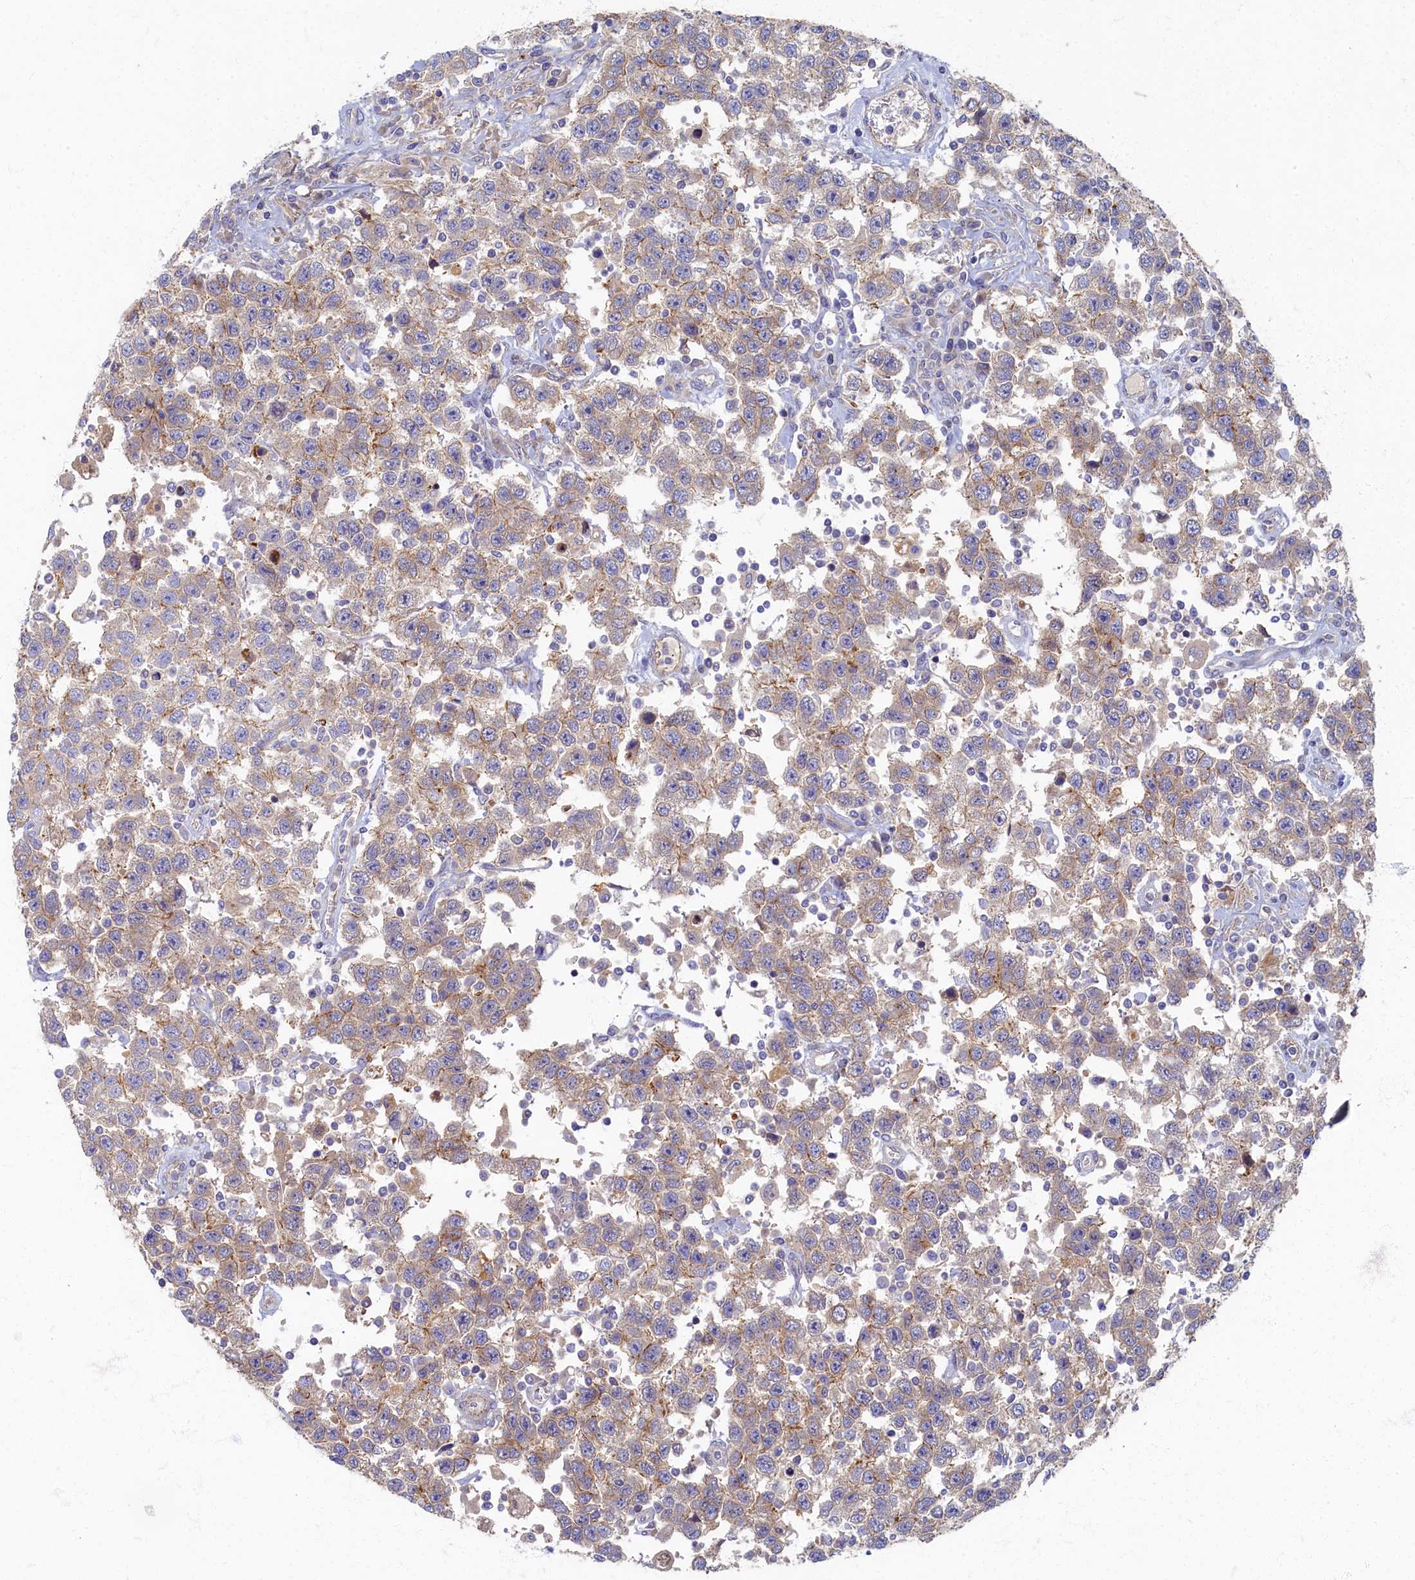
{"staining": {"intensity": "moderate", "quantity": "25%-75%", "location": "cytoplasmic/membranous"}, "tissue": "testis cancer", "cell_type": "Tumor cells", "image_type": "cancer", "snomed": [{"axis": "morphology", "description": "Seminoma, NOS"}, {"axis": "topography", "description": "Testis"}], "caption": "High-power microscopy captured an IHC photomicrograph of testis cancer (seminoma), revealing moderate cytoplasmic/membranous expression in approximately 25%-75% of tumor cells.", "gene": "PSMG2", "patient": {"sex": "male", "age": 41}}